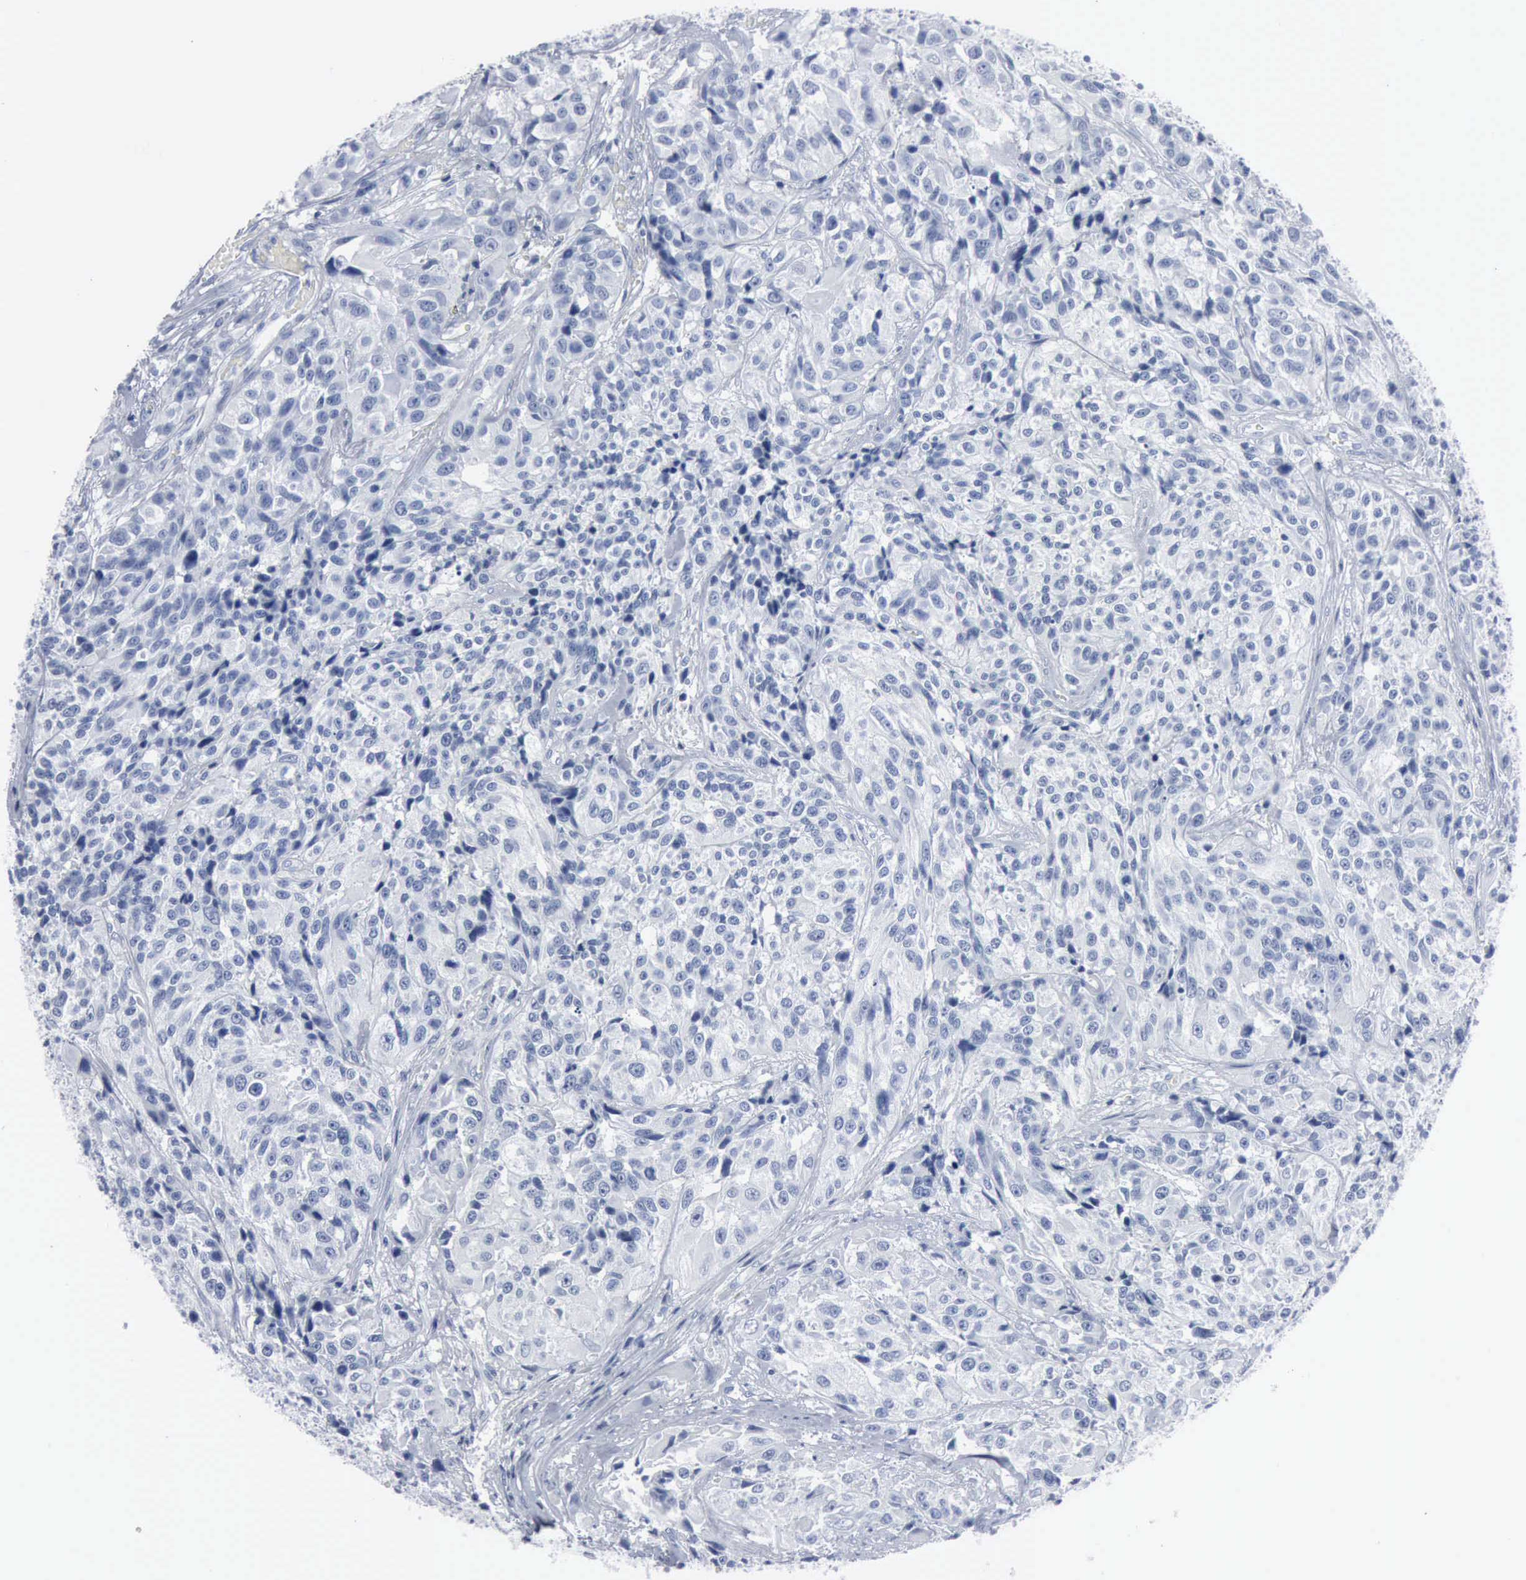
{"staining": {"intensity": "negative", "quantity": "none", "location": "none"}, "tissue": "urothelial cancer", "cell_type": "Tumor cells", "image_type": "cancer", "snomed": [{"axis": "morphology", "description": "Urothelial carcinoma, High grade"}, {"axis": "topography", "description": "Urinary bladder"}], "caption": "Immunohistochemistry (IHC) histopathology image of human urothelial carcinoma (high-grade) stained for a protein (brown), which exhibits no positivity in tumor cells. Nuclei are stained in blue.", "gene": "DMD", "patient": {"sex": "female", "age": 81}}